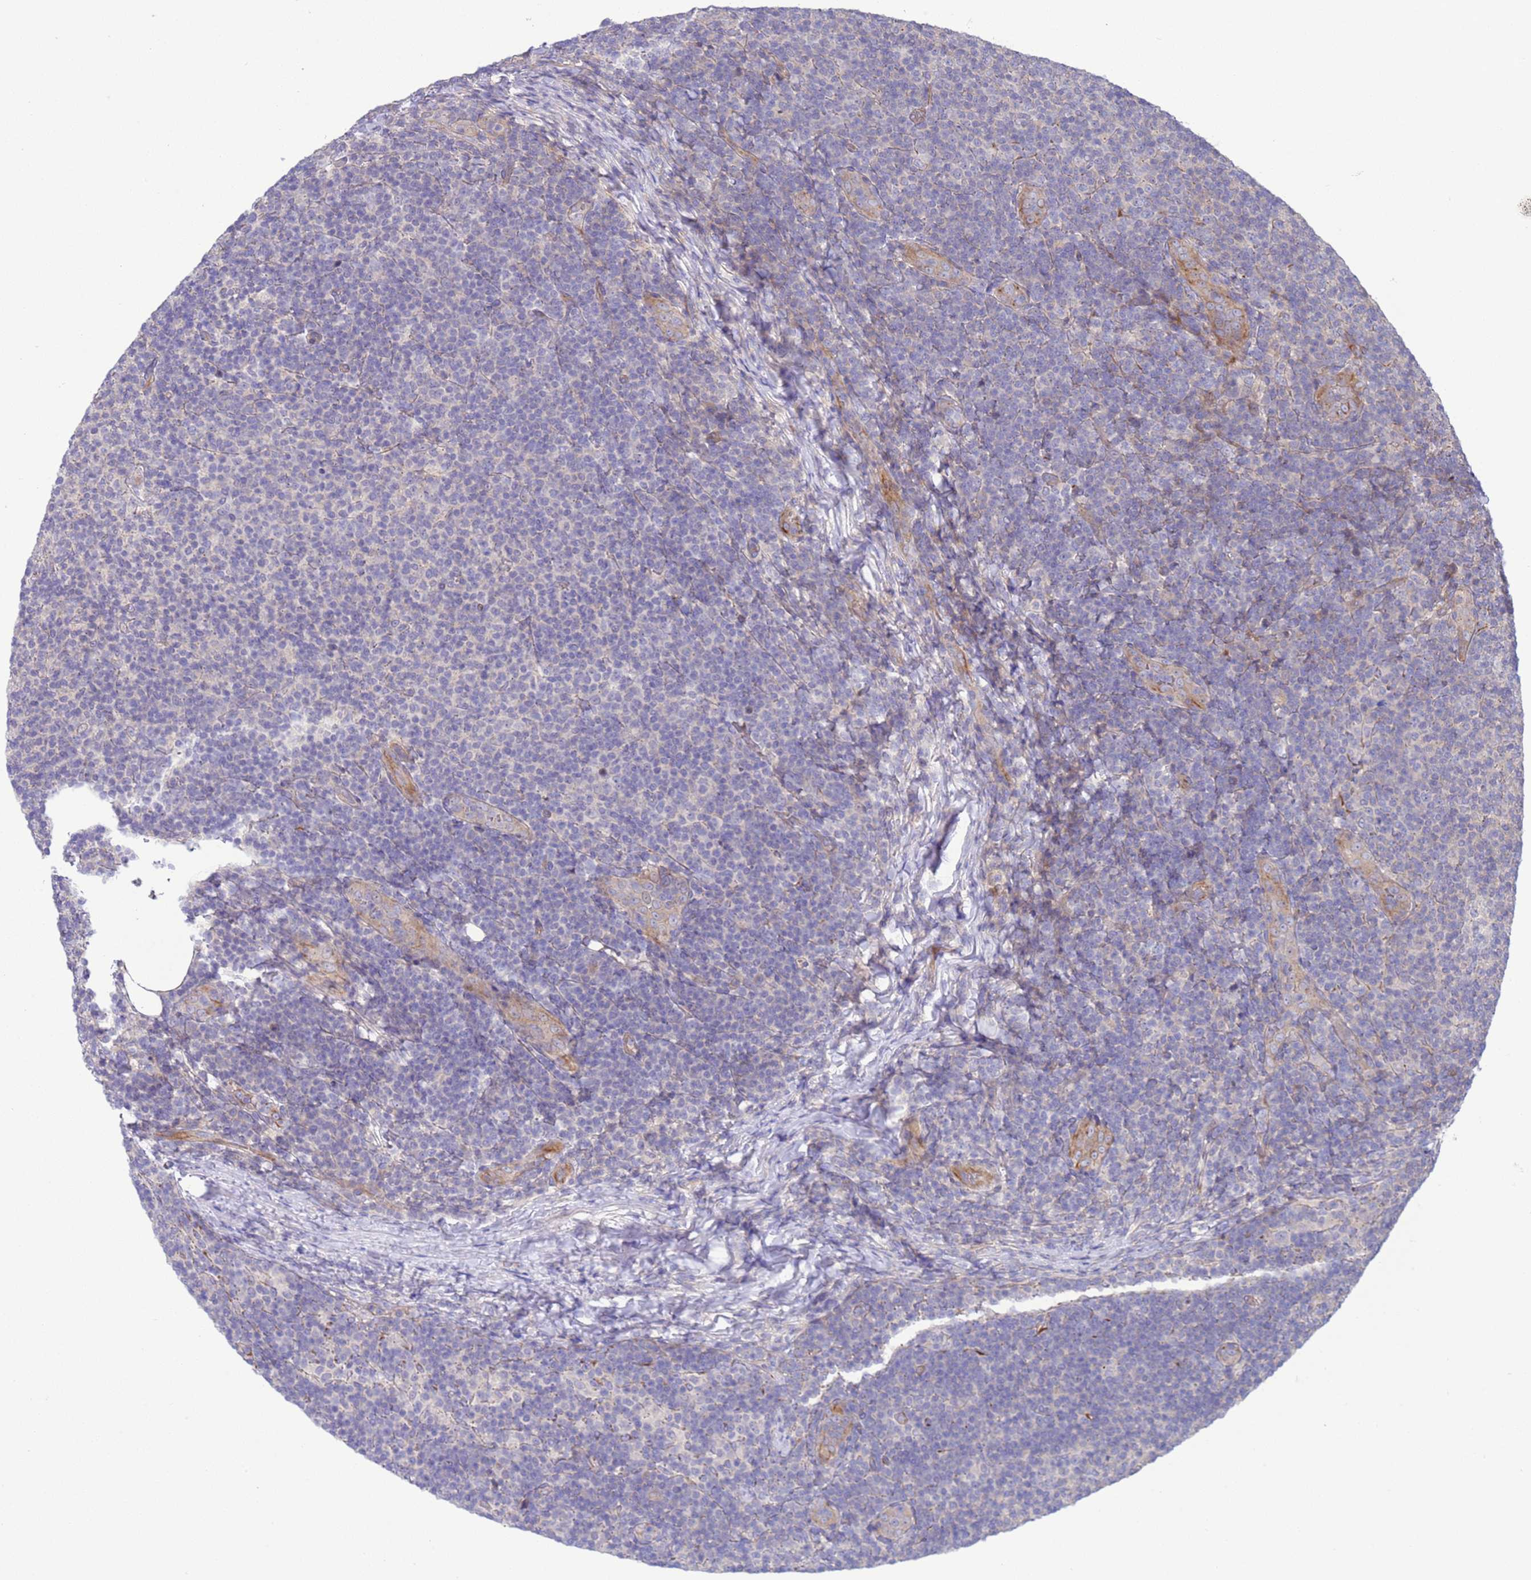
{"staining": {"intensity": "negative", "quantity": "none", "location": "none"}, "tissue": "lymphoma", "cell_type": "Tumor cells", "image_type": "cancer", "snomed": [{"axis": "morphology", "description": "Malignant lymphoma, non-Hodgkin's type, Low grade"}, {"axis": "topography", "description": "Lymph node"}], "caption": "High power microscopy micrograph of an IHC histopathology image of malignant lymphoma, non-Hodgkin's type (low-grade), revealing no significant positivity in tumor cells.", "gene": "GJA10", "patient": {"sex": "male", "age": 66}}